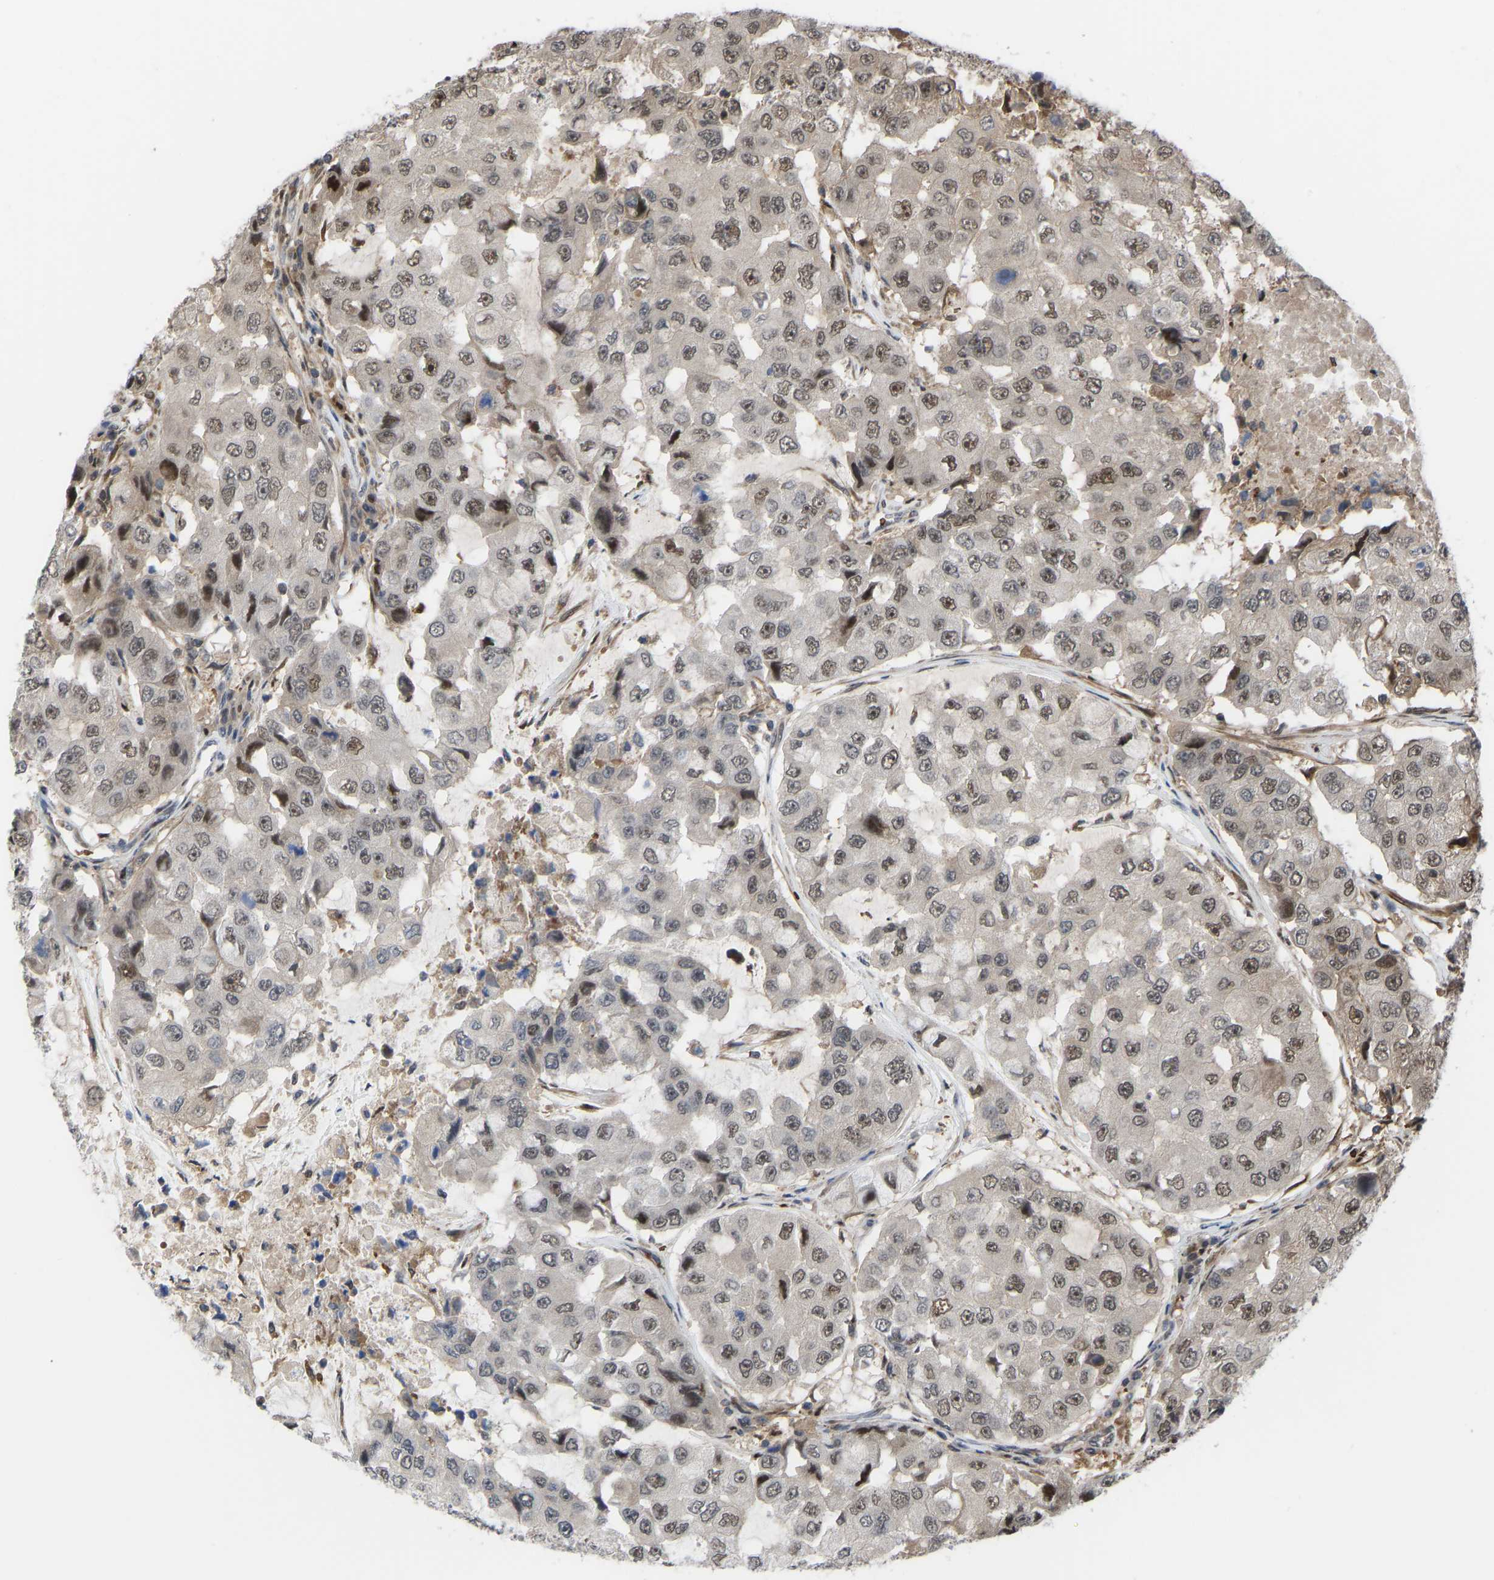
{"staining": {"intensity": "weak", "quantity": "25%-75%", "location": "nuclear"}, "tissue": "breast cancer", "cell_type": "Tumor cells", "image_type": "cancer", "snomed": [{"axis": "morphology", "description": "Duct carcinoma"}, {"axis": "topography", "description": "Breast"}], "caption": "This histopathology image shows immunohistochemistry (IHC) staining of intraductal carcinoma (breast), with low weak nuclear positivity in approximately 25%-75% of tumor cells.", "gene": "CYP7B1", "patient": {"sex": "female", "age": 27}}